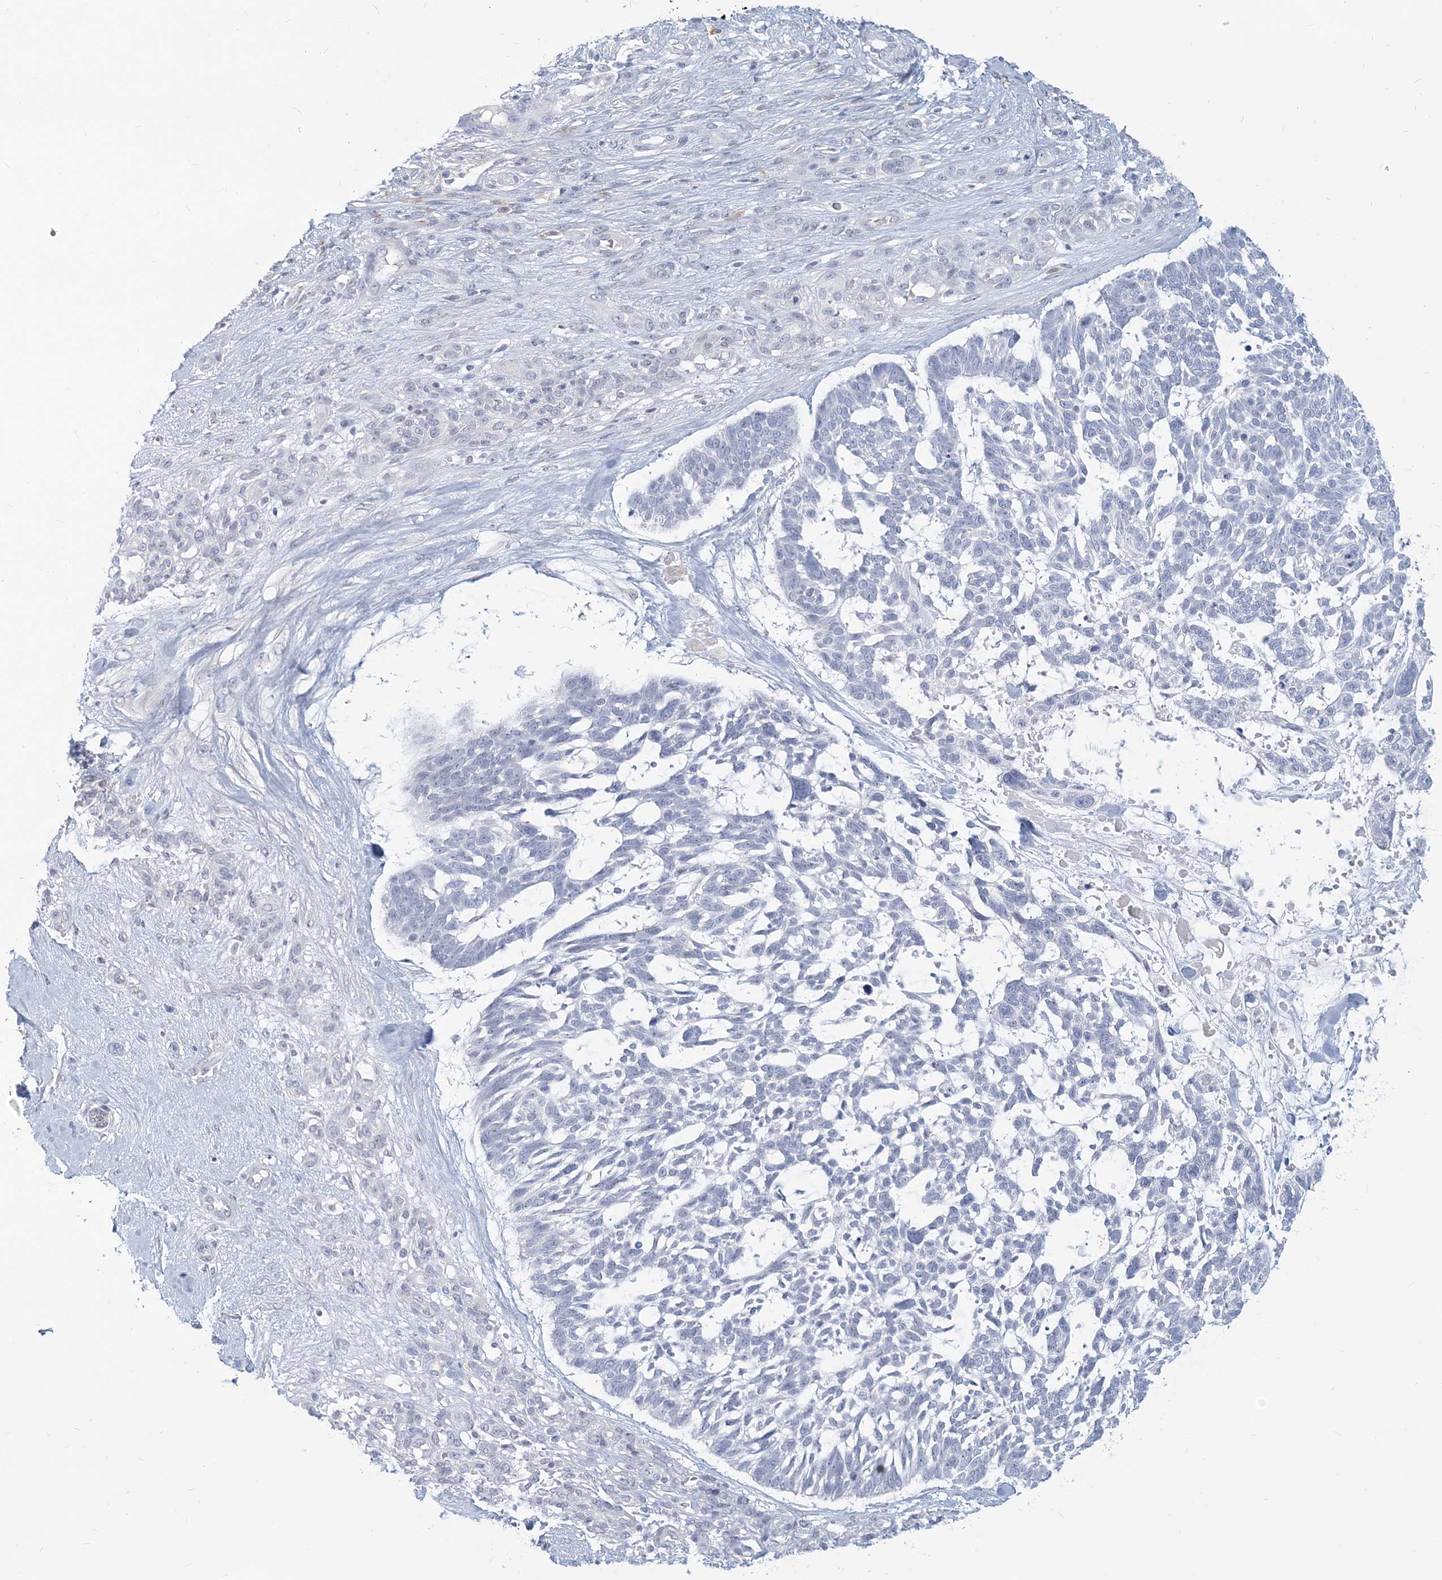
{"staining": {"intensity": "negative", "quantity": "none", "location": "none"}, "tissue": "skin cancer", "cell_type": "Tumor cells", "image_type": "cancer", "snomed": [{"axis": "morphology", "description": "Basal cell carcinoma"}, {"axis": "topography", "description": "Skin"}], "caption": "A high-resolution histopathology image shows IHC staining of skin cancer (basal cell carcinoma), which exhibits no significant positivity in tumor cells. Nuclei are stained in blue.", "gene": "GMPPA", "patient": {"sex": "male", "age": 88}}